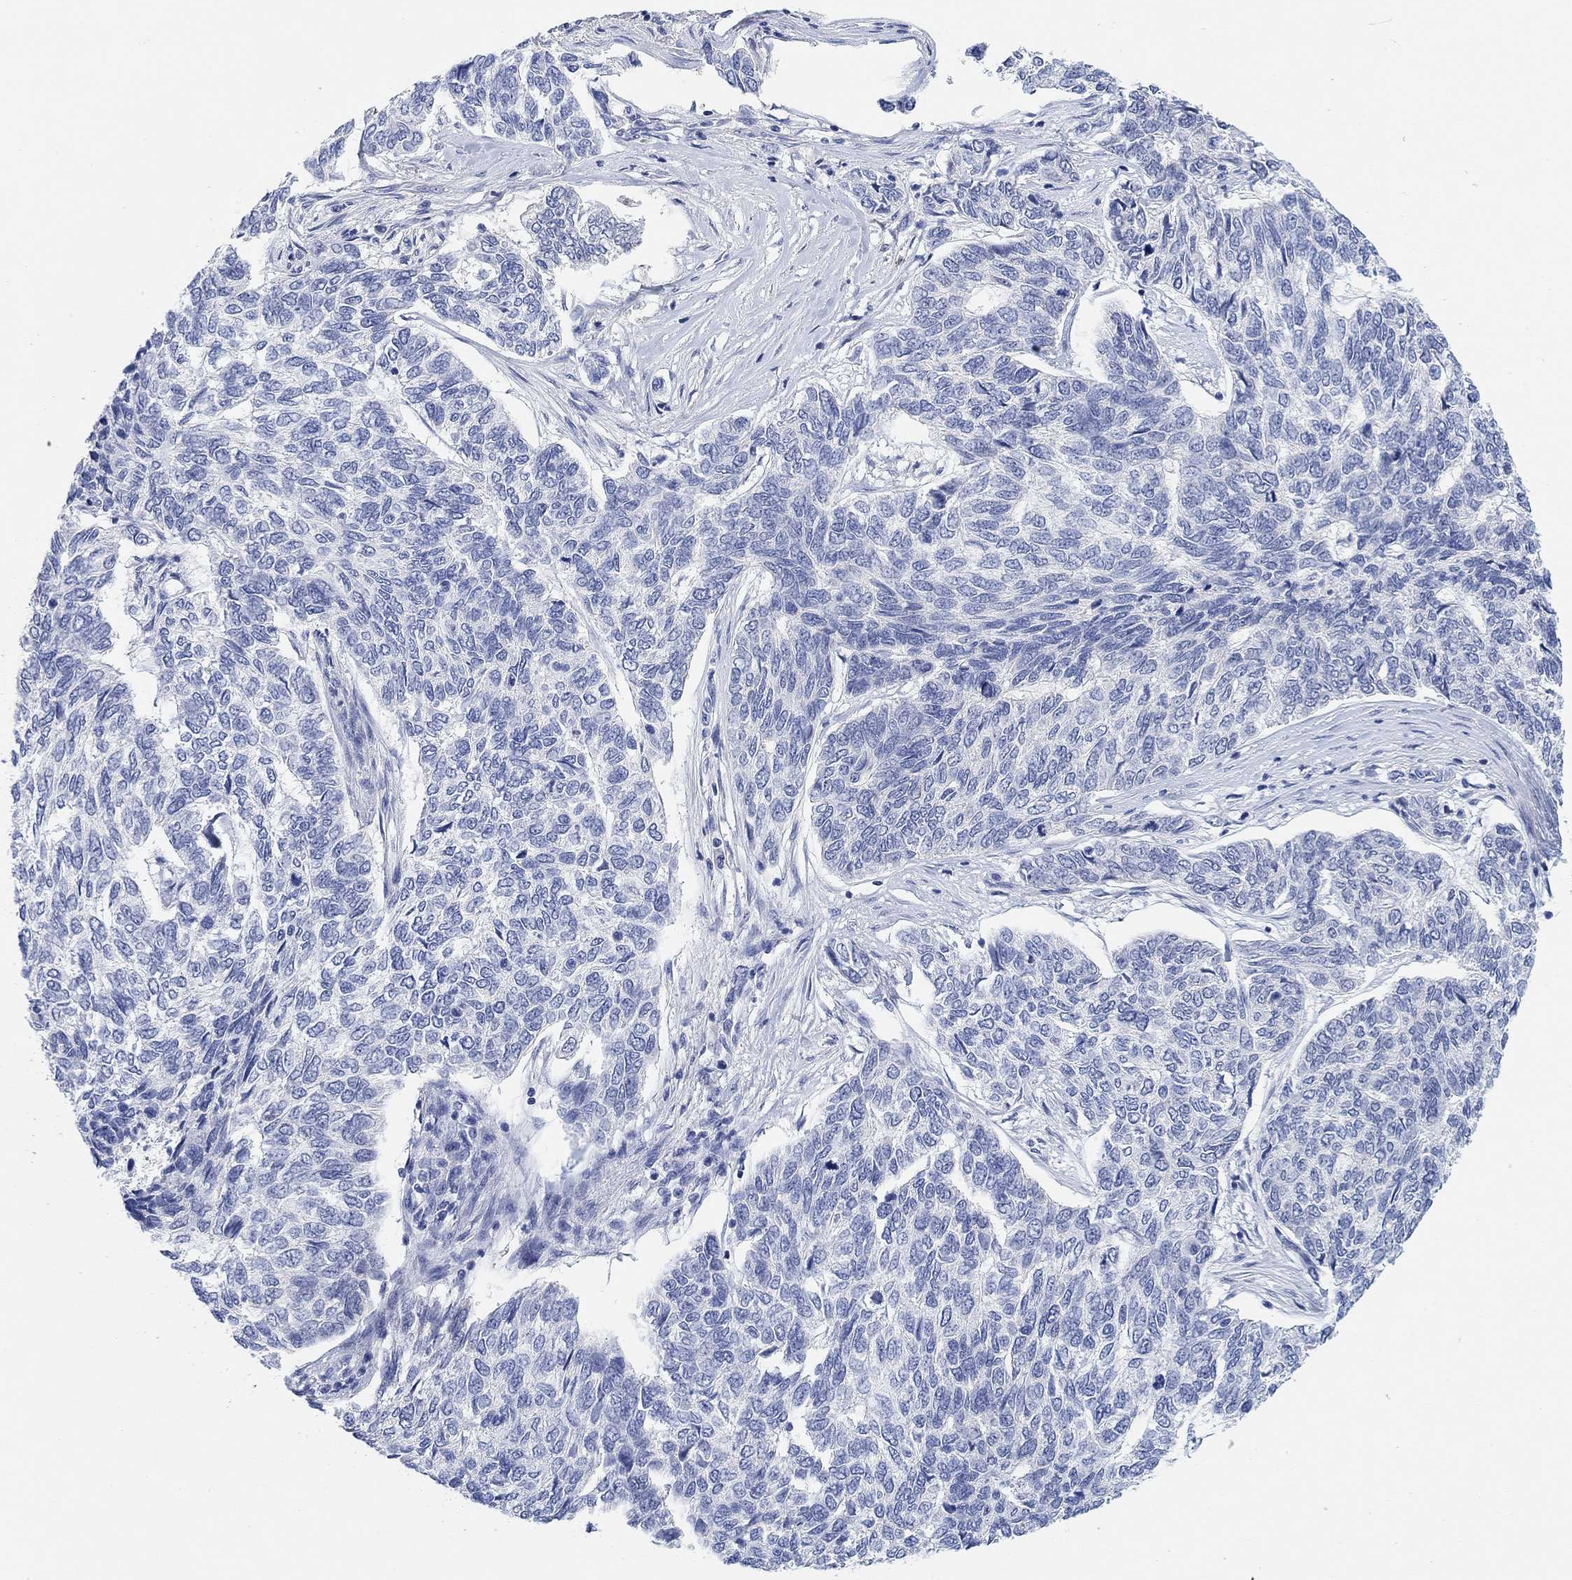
{"staining": {"intensity": "negative", "quantity": "none", "location": "none"}, "tissue": "skin cancer", "cell_type": "Tumor cells", "image_type": "cancer", "snomed": [{"axis": "morphology", "description": "Basal cell carcinoma"}, {"axis": "topography", "description": "Skin"}], "caption": "Tumor cells show no significant protein positivity in skin basal cell carcinoma.", "gene": "VAT1L", "patient": {"sex": "female", "age": 65}}